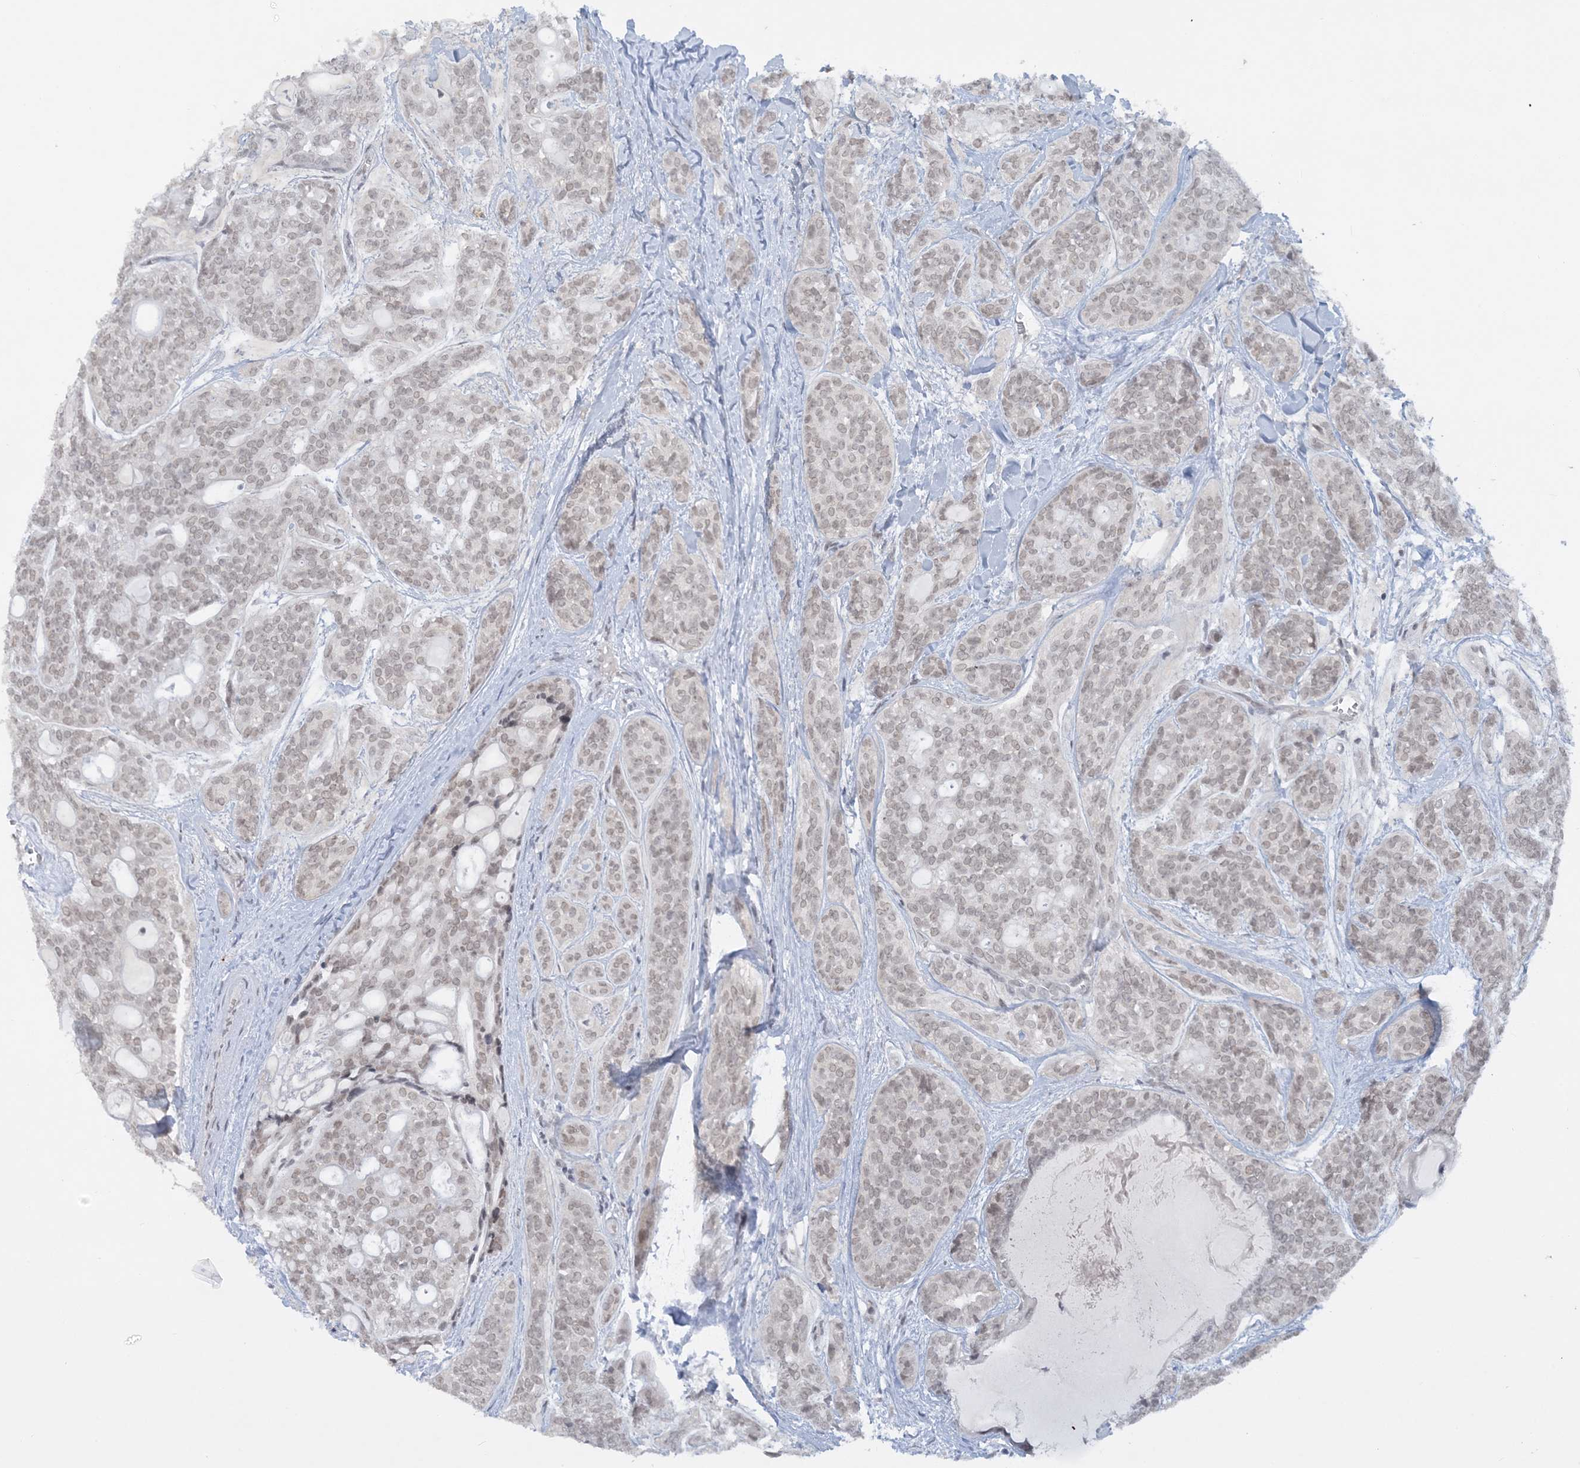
{"staining": {"intensity": "weak", "quantity": "25%-75%", "location": "nuclear"}, "tissue": "head and neck cancer", "cell_type": "Tumor cells", "image_type": "cancer", "snomed": [{"axis": "morphology", "description": "Adenocarcinoma, NOS"}, {"axis": "topography", "description": "Head-Neck"}], "caption": "About 25%-75% of tumor cells in adenocarcinoma (head and neck) display weak nuclear protein staining as visualized by brown immunohistochemical staining.", "gene": "KMT2D", "patient": {"sex": "male", "age": 66}}